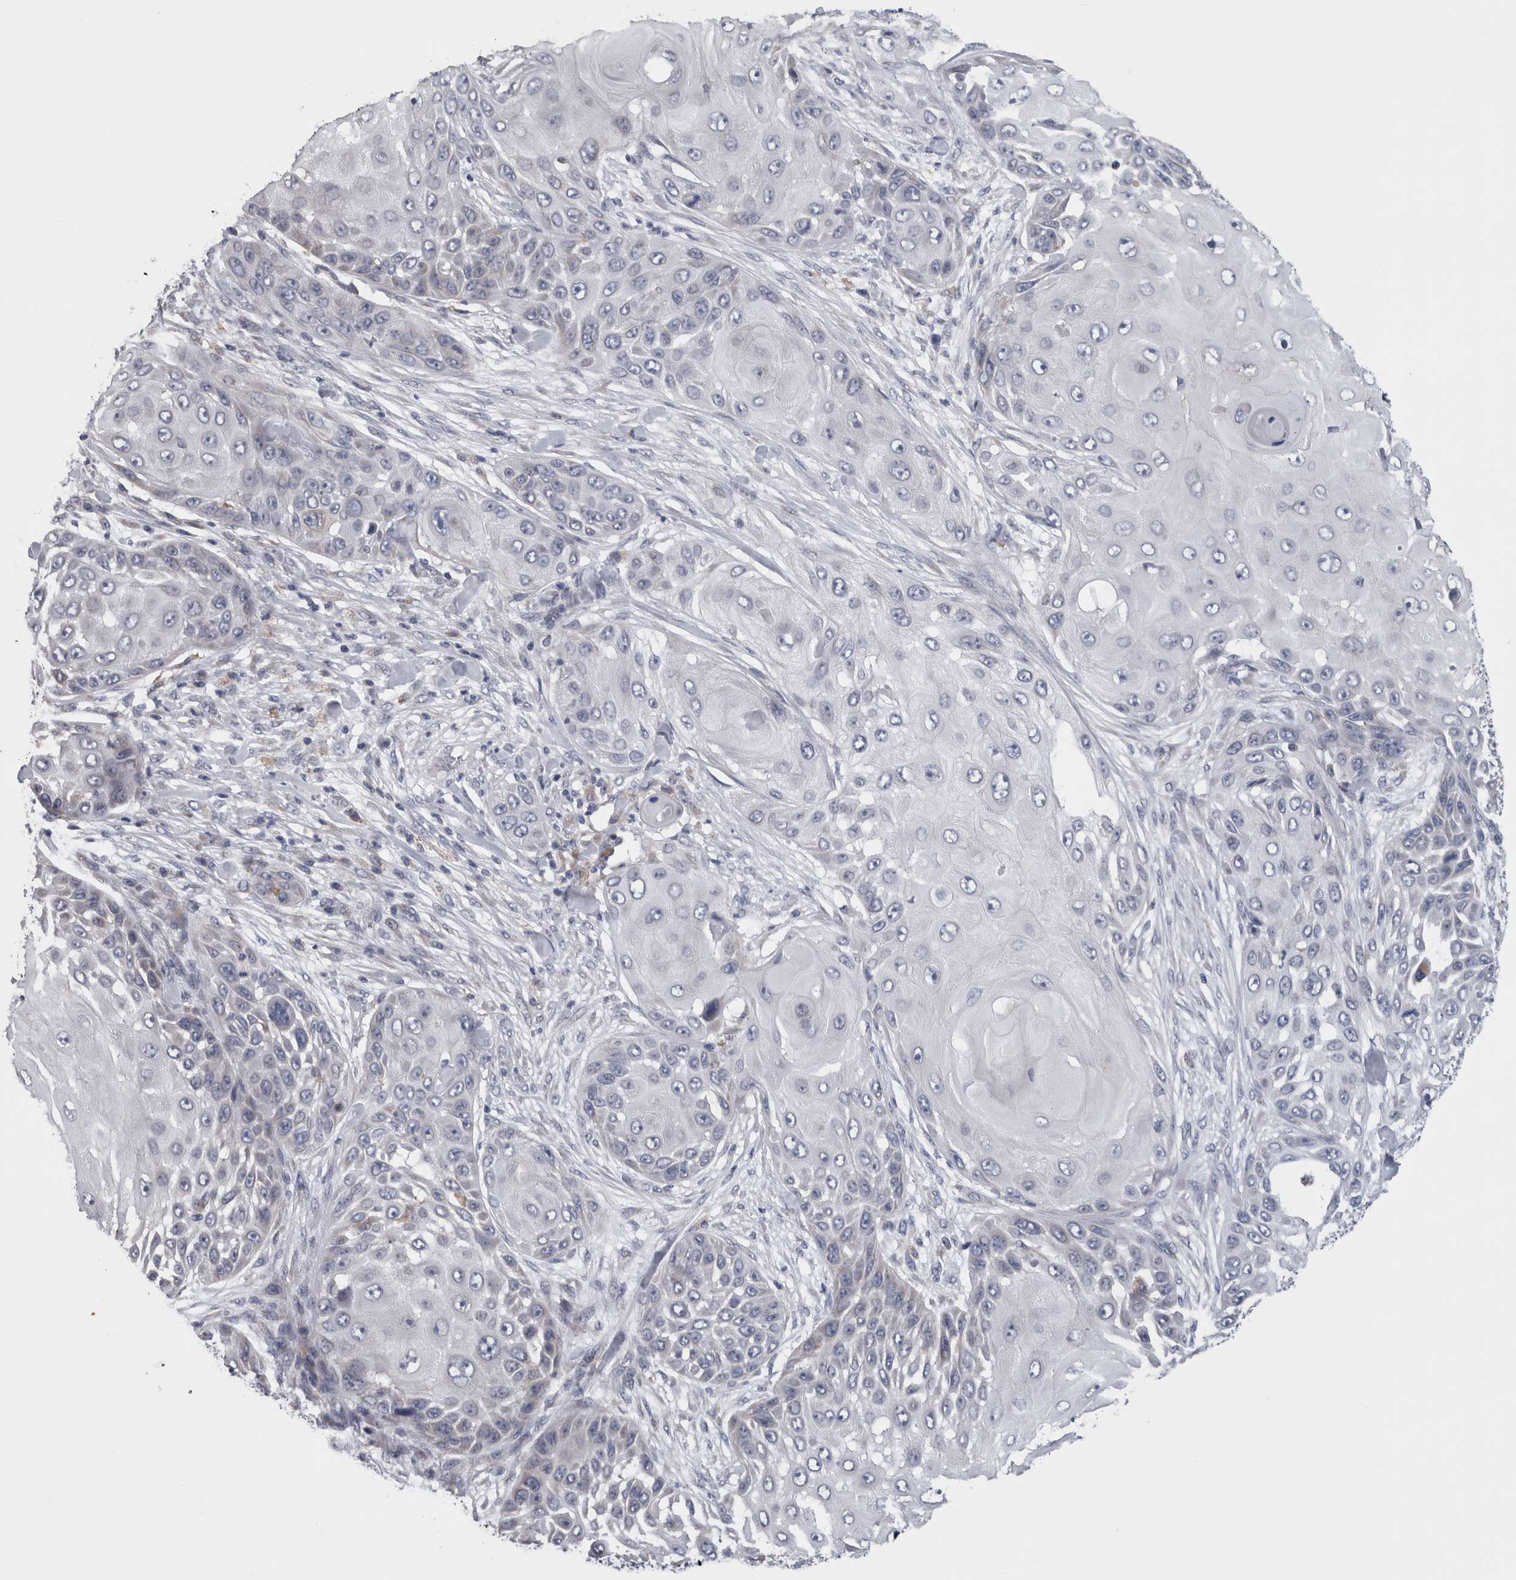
{"staining": {"intensity": "negative", "quantity": "none", "location": "none"}, "tissue": "skin cancer", "cell_type": "Tumor cells", "image_type": "cancer", "snomed": [{"axis": "morphology", "description": "Squamous cell carcinoma, NOS"}, {"axis": "topography", "description": "Skin"}], "caption": "Immunohistochemistry micrograph of squamous cell carcinoma (skin) stained for a protein (brown), which displays no expression in tumor cells.", "gene": "GDAP1", "patient": {"sex": "female", "age": 44}}